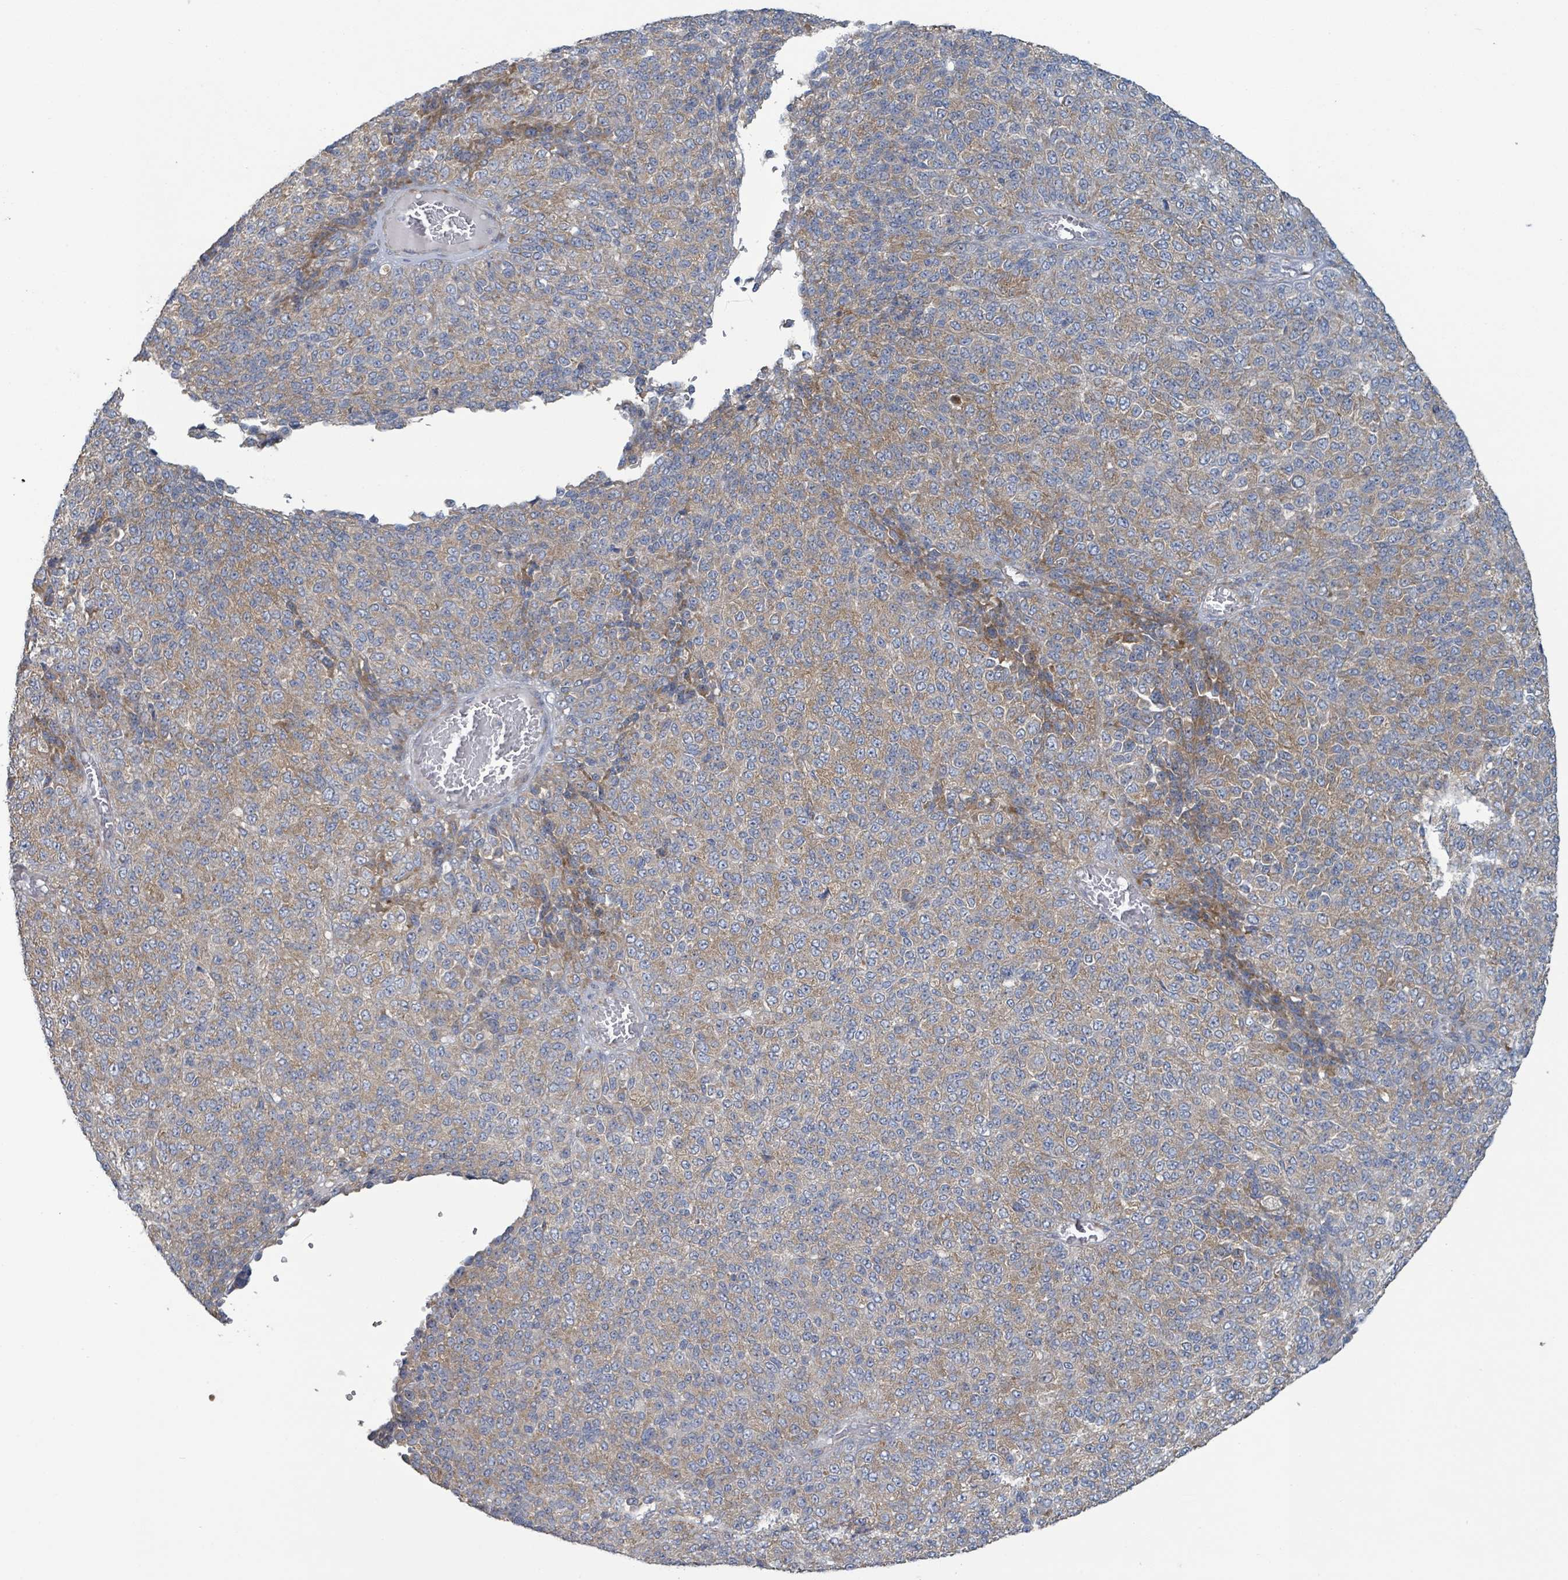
{"staining": {"intensity": "moderate", "quantity": ">75%", "location": "cytoplasmic/membranous"}, "tissue": "melanoma", "cell_type": "Tumor cells", "image_type": "cancer", "snomed": [{"axis": "morphology", "description": "Malignant melanoma, Metastatic site"}, {"axis": "topography", "description": "Brain"}], "caption": "The immunohistochemical stain highlights moderate cytoplasmic/membranous staining in tumor cells of malignant melanoma (metastatic site) tissue. (Brightfield microscopy of DAB IHC at high magnification).", "gene": "RPL32", "patient": {"sex": "female", "age": 56}}